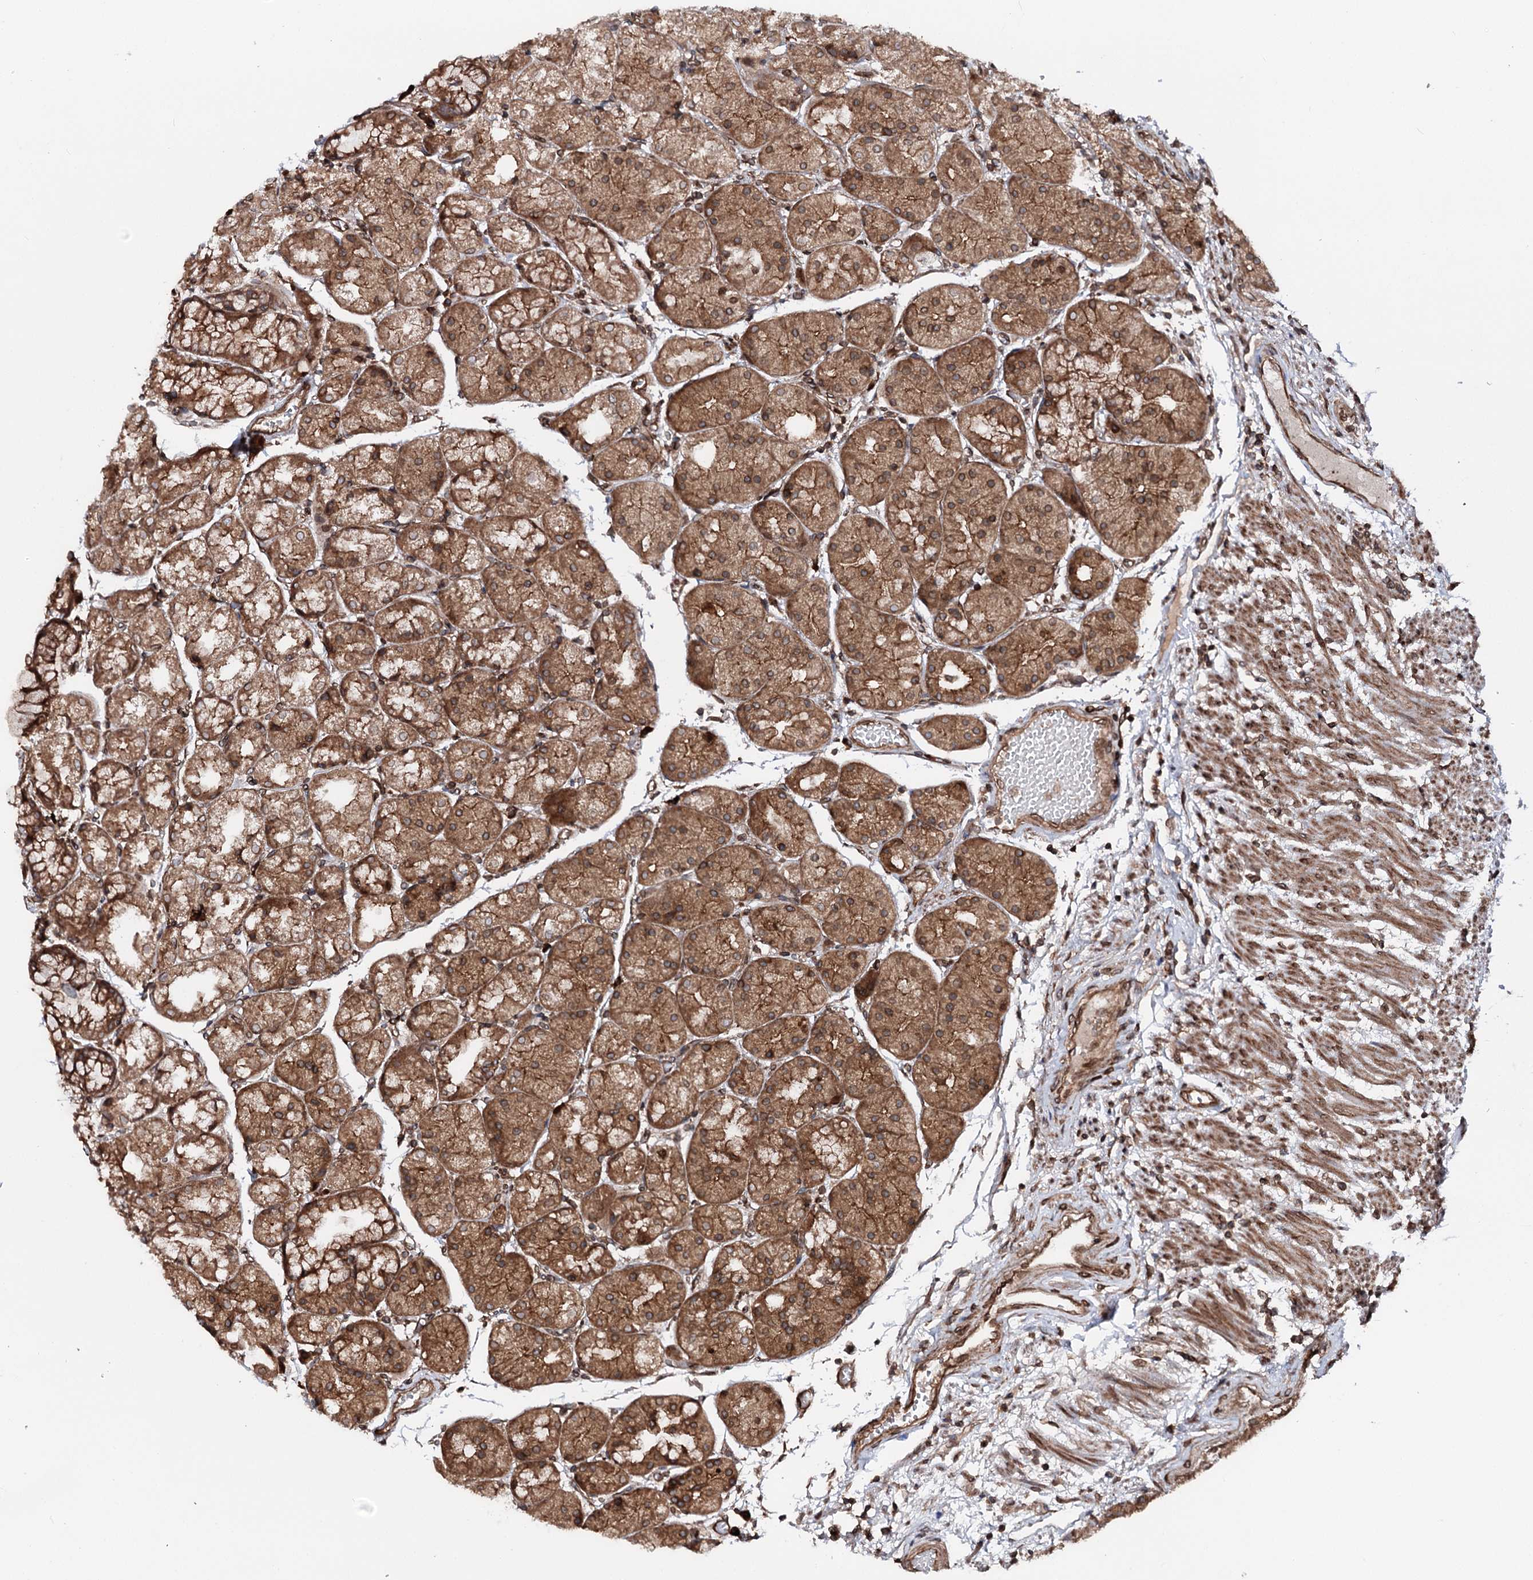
{"staining": {"intensity": "strong", "quantity": ">75%", "location": "cytoplasmic/membranous,nuclear"}, "tissue": "stomach", "cell_type": "Glandular cells", "image_type": "normal", "snomed": [{"axis": "morphology", "description": "Normal tissue, NOS"}, {"axis": "topography", "description": "Stomach, upper"}], "caption": "High-magnification brightfield microscopy of normal stomach stained with DAB (3,3'-diaminobenzidine) (brown) and counterstained with hematoxylin (blue). glandular cells exhibit strong cytoplasmic/membranous,nuclear staining is present in about>75% of cells.", "gene": "FGFR1OP2", "patient": {"sex": "male", "age": 72}}